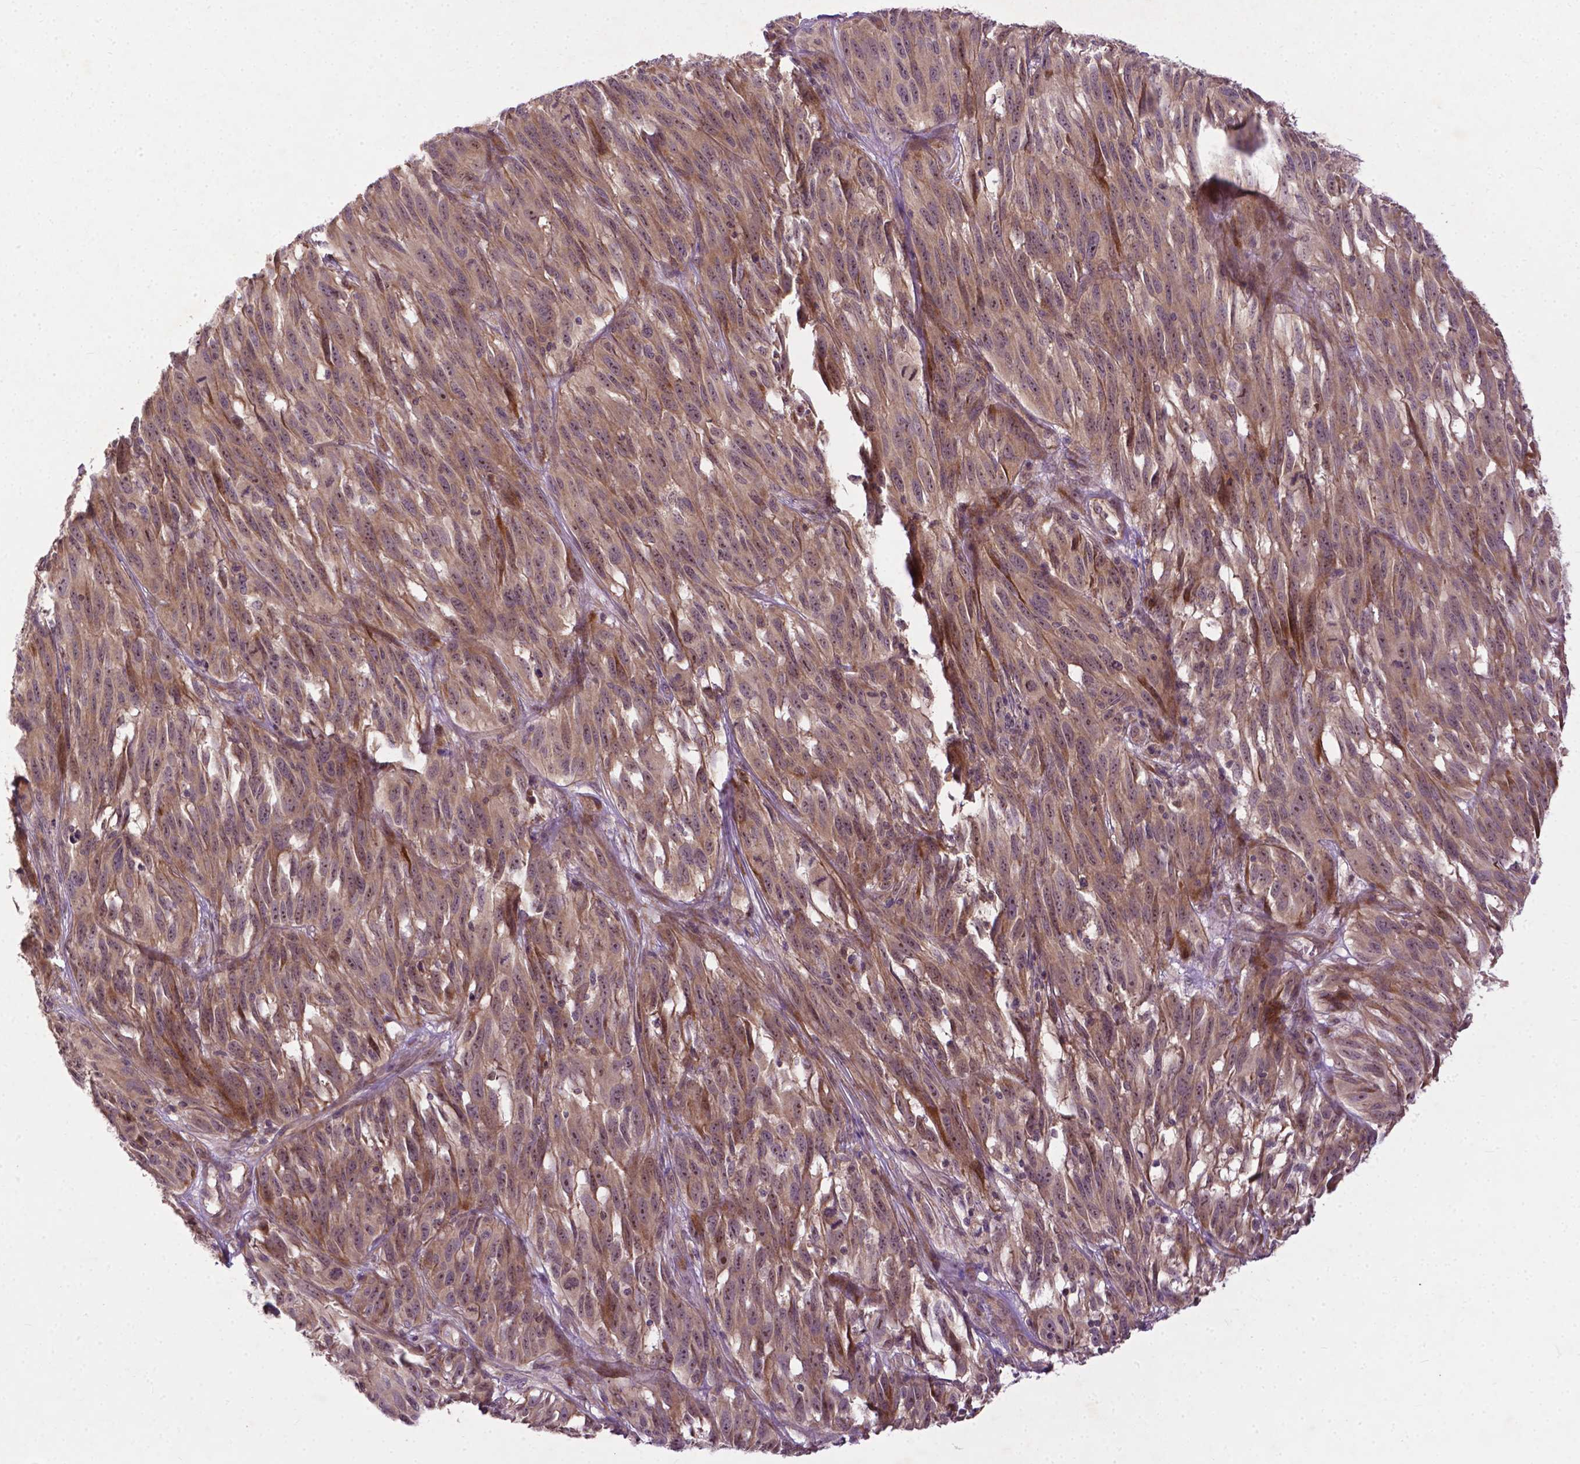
{"staining": {"intensity": "weak", "quantity": ">75%", "location": "cytoplasmic/membranous,nuclear"}, "tissue": "melanoma", "cell_type": "Tumor cells", "image_type": "cancer", "snomed": [{"axis": "morphology", "description": "Malignant melanoma, NOS"}, {"axis": "topography", "description": "Vulva, labia, clitoris and Bartholin´s gland, NO"}], "caption": "The histopathology image shows a brown stain indicating the presence of a protein in the cytoplasmic/membranous and nuclear of tumor cells in melanoma.", "gene": "PARP3", "patient": {"sex": "female", "age": 75}}